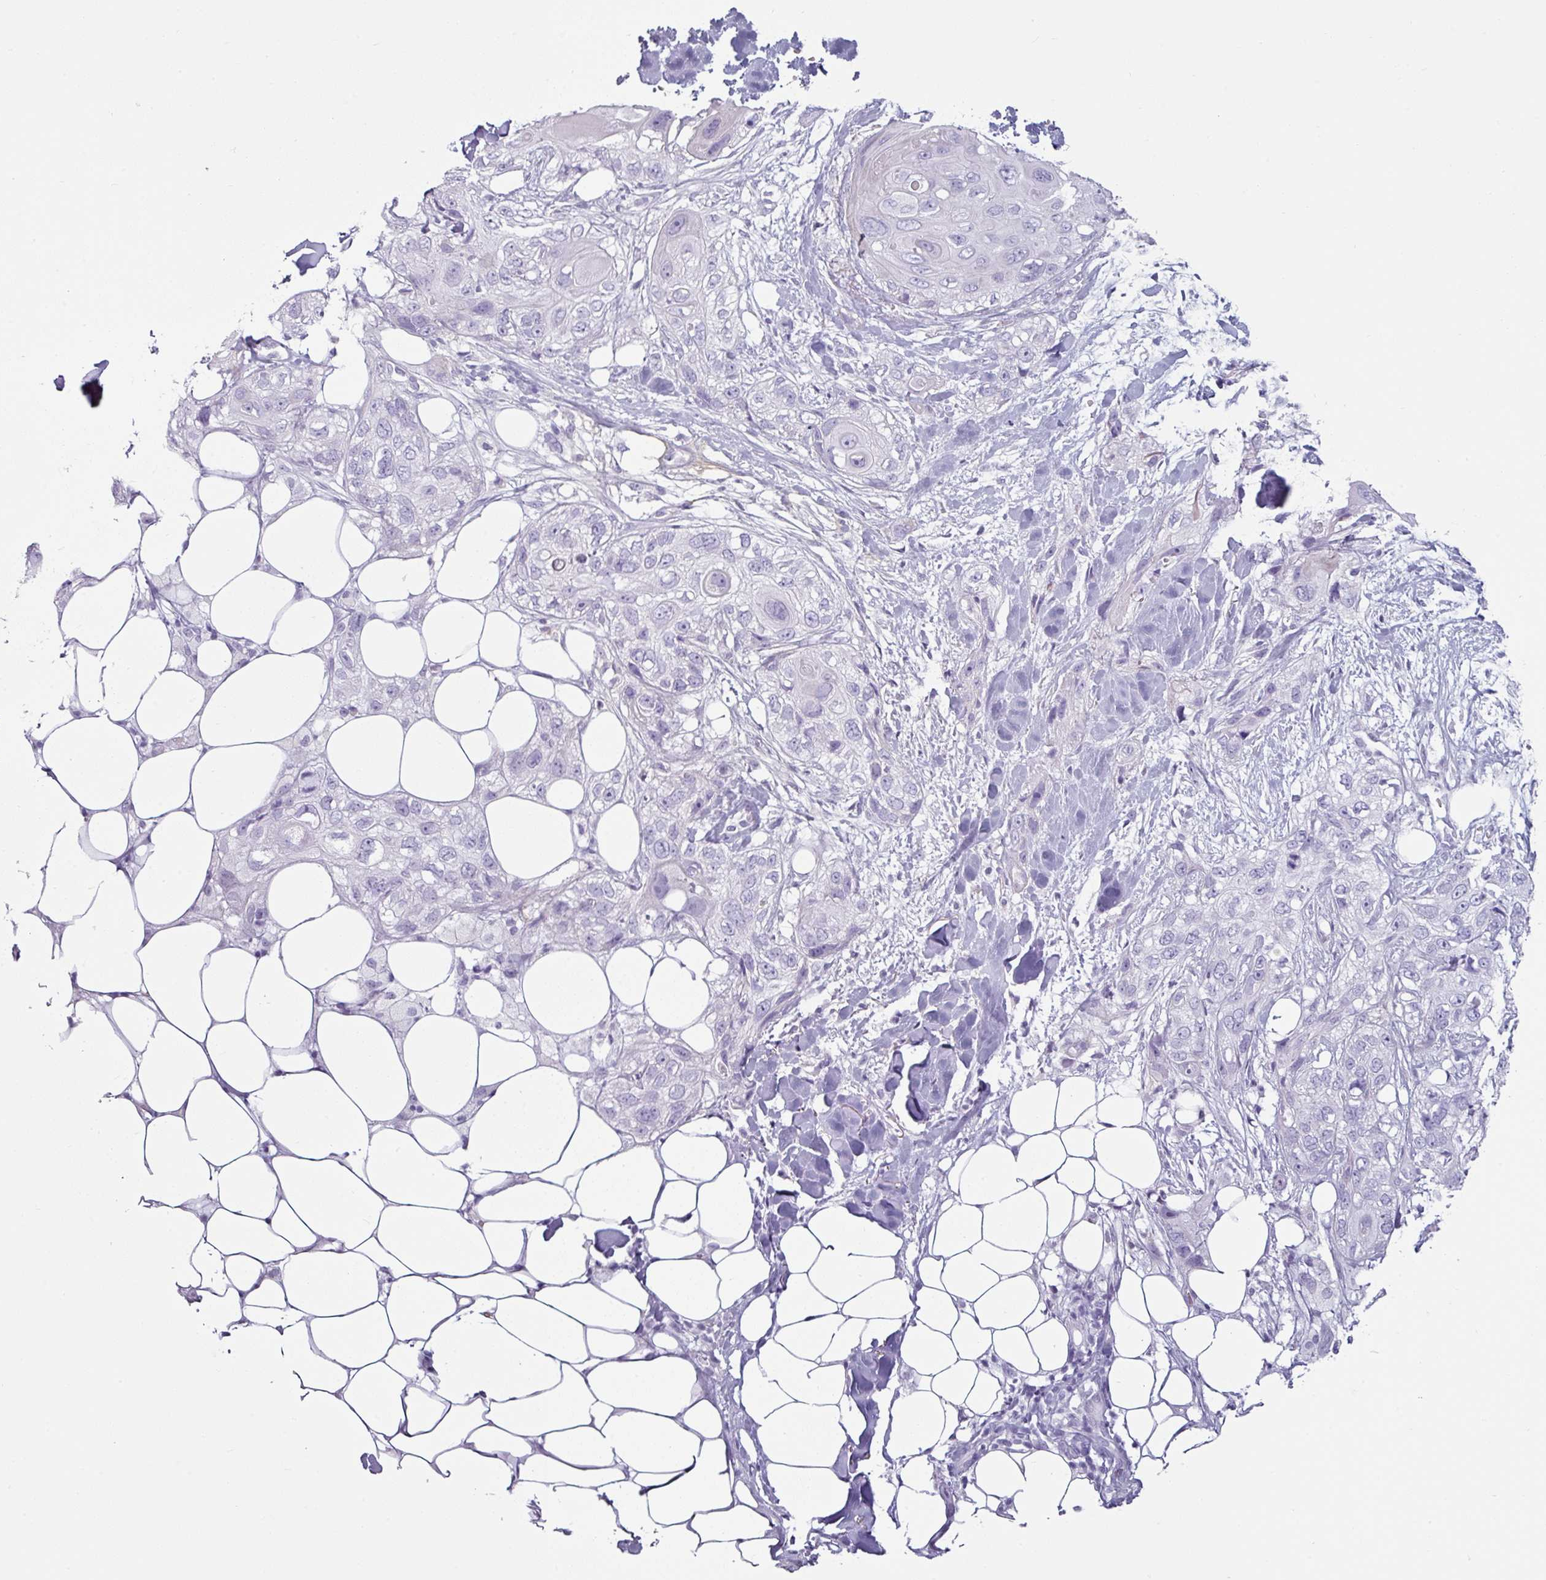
{"staining": {"intensity": "negative", "quantity": "none", "location": "none"}, "tissue": "skin cancer", "cell_type": "Tumor cells", "image_type": "cancer", "snomed": [{"axis": "morphology", "description": "Normal tissue, NOS"}, {"axis": "morphology", "description": "Squamous cell carcinoma, NOS"}, {"axis": "topography", "description": "Skin"}], "caption": "Protein analysis of squamous cell carcinoma (skin) demonstrates no significant positivity in tumor cells.", "gene": "CLCA1", "patient": {"sex": "male", "age": 72}}